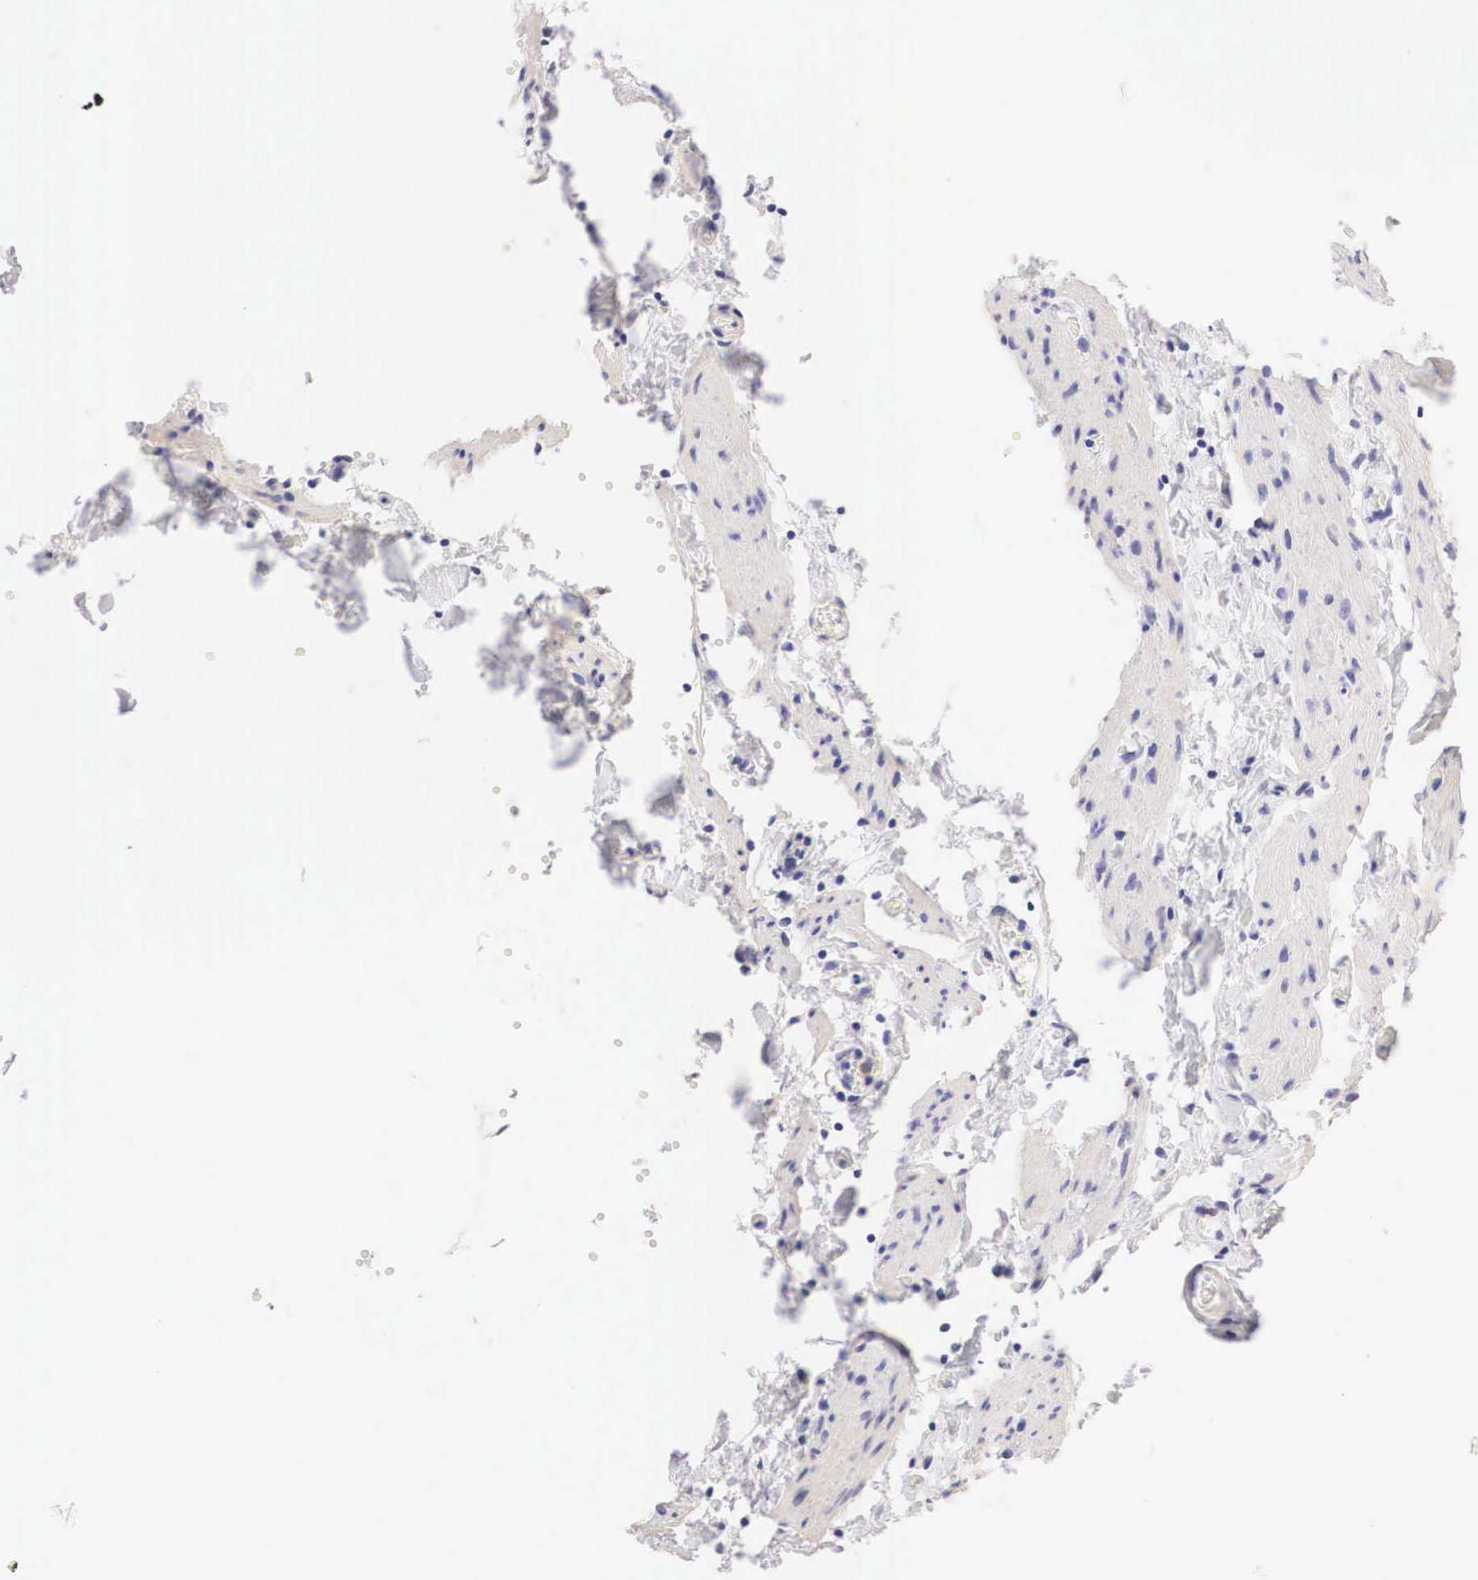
{"staining": {"intensity": "weak", "quantity": "25%-75%", "location": "cytoplasmic/membranous"}, "tissue": "gallbladder", "cell_type": "Glandular cells", "image_type": "normal", "snomed": [{"axis": "morphology", "description": "Normal tissue, NOS"}, {"axis": "topography", "description": "Gallbladder"}], "caption": "Unremarkable gallbladder displays weak cytoplasmic/membranous staining in approximately 25%-75% of glandular cells, visualized by immunohistochemistry. The protein is shown in brown color, while the nuclei are stained blue.", "gene": "ERBB2", "patient": {"sex": "female", "age": 44}}